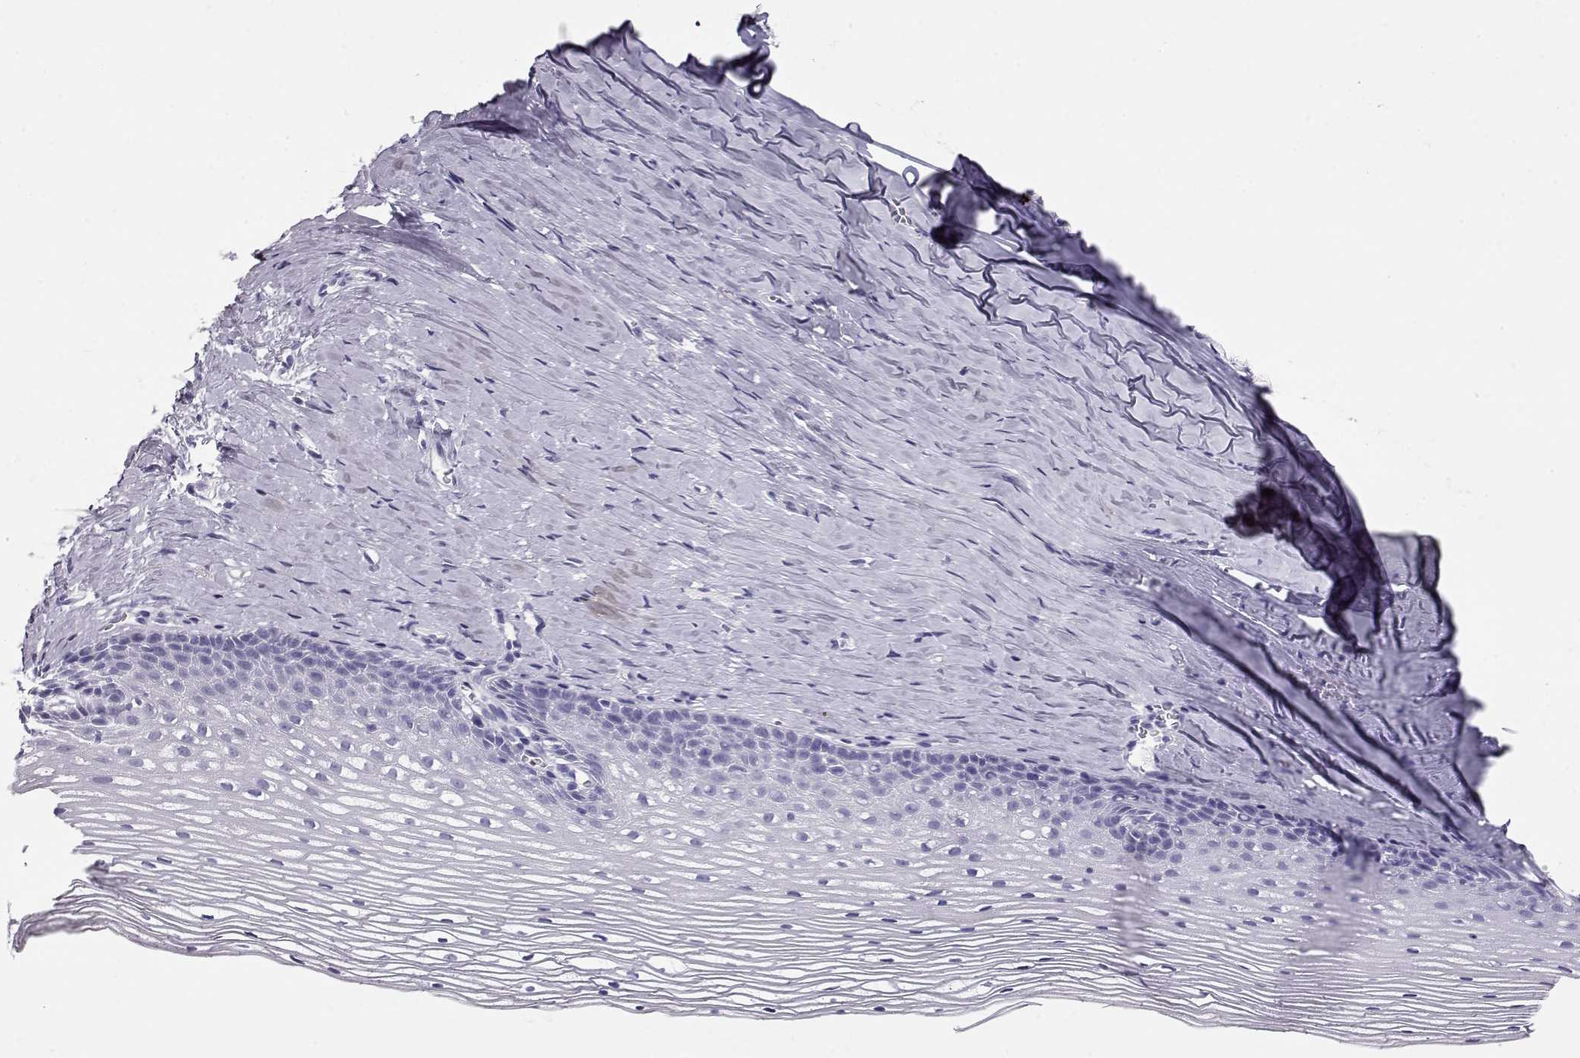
{"staining": {"intensity": "negative", "quantity": "none", "location": "none"}, "tissue": "cervix", "cell_type": "Glandular cells", "image_type": "normal", "snomed": [{"axis": "morphology", "description": "Normal tissue, NOS"}, {"axis": "topography", "description": "Cervix"}], "caption": "Human cervix stained for a protein using immunohistochemistry (IHC) displays no staining in glandular cells.", "gene": "MAGEC1", "patient": {"sex": "female", "age": 40}}